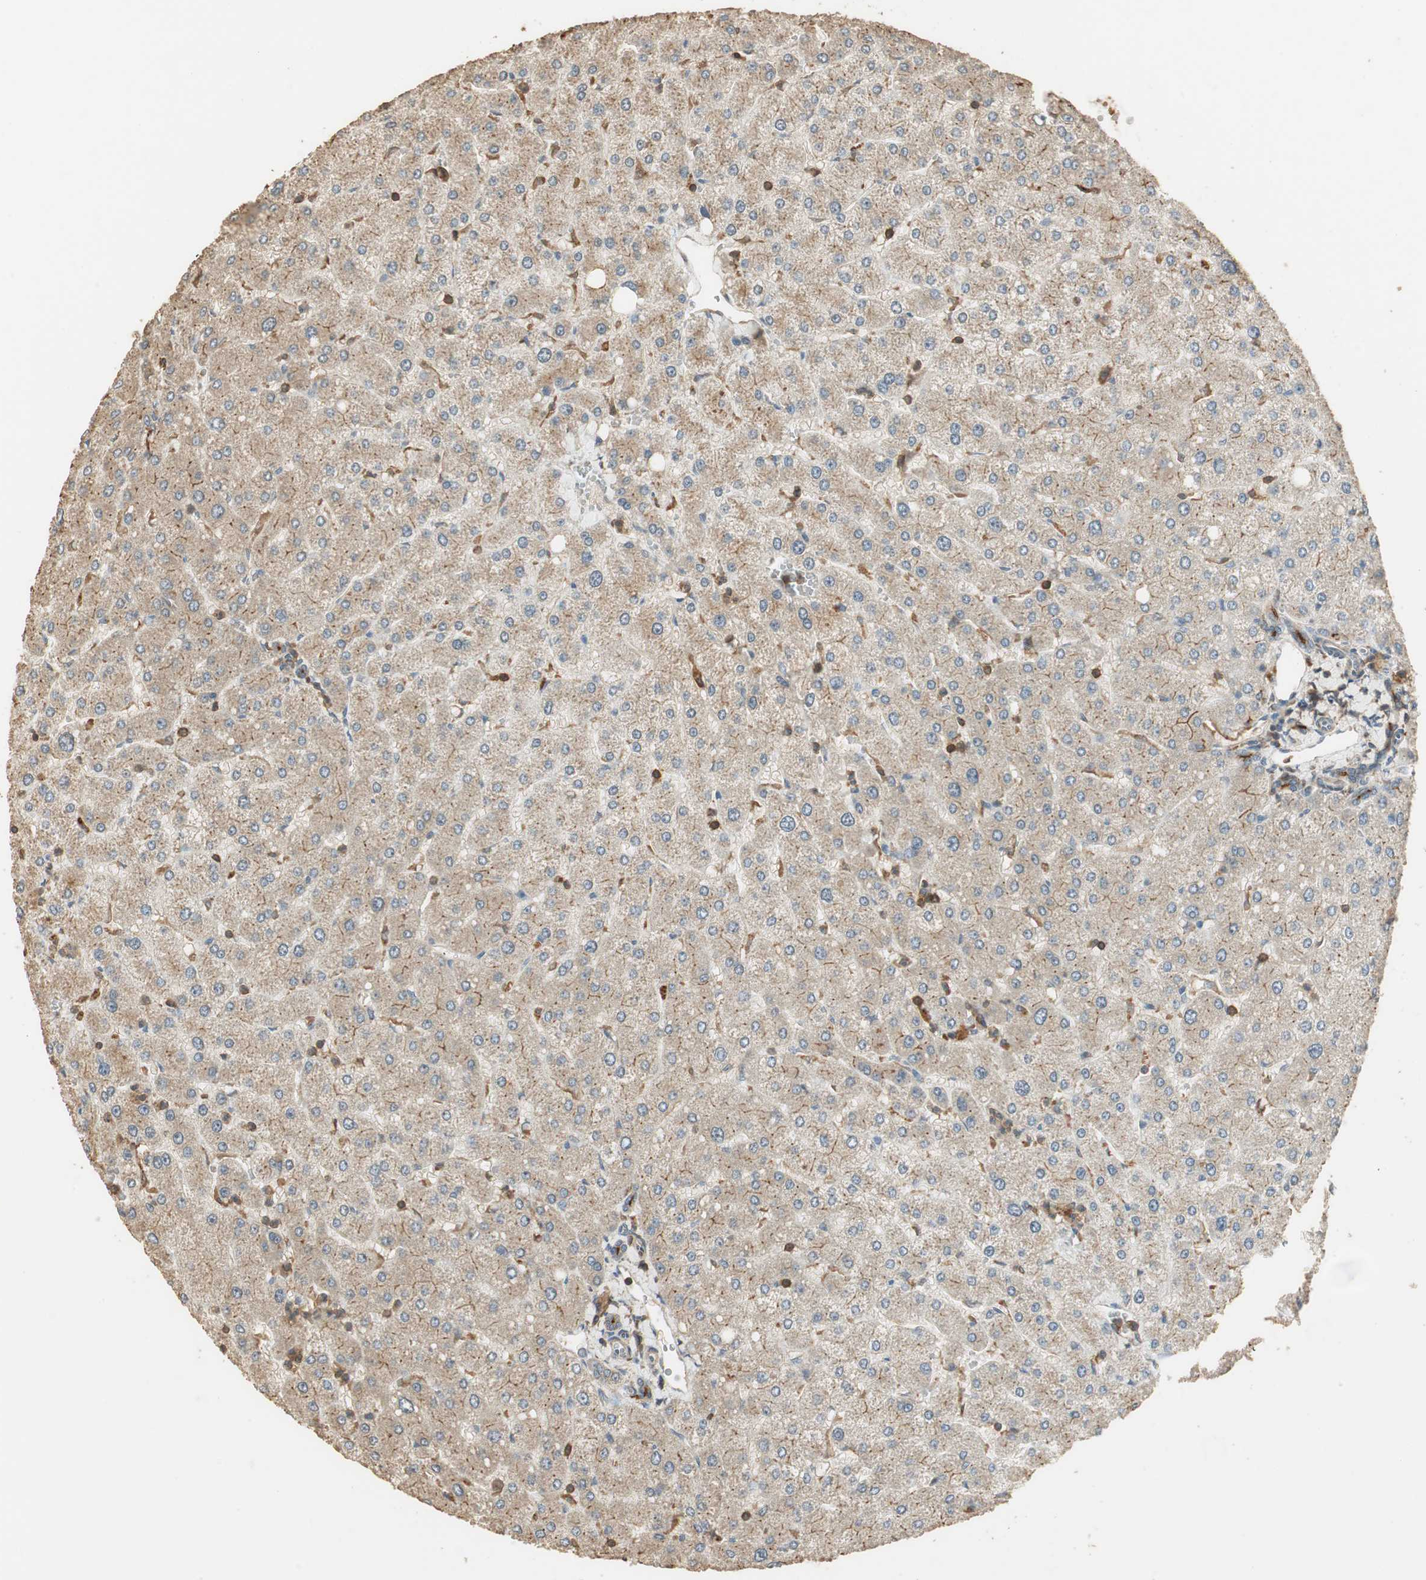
{"staining": {"intensity": "weak", "quantity": "25%-75%", "location": "cytoplasmic/membranous"}, "tissue": "liver", "cell_type": "Cholangiocytes", "image_type": "normal", "snomed": [{"axis": "morphology", "description": "Normal tissue, NOS"}, {"axis": "topography", "description": "Liver"}], "caption": "Liver stained with DAB immunohistochemistry (IHC) displays low levels of weak cytoplasmic/membranous positivity in approximately 25%-75% of cholangiocytes. (IHC, brightfield microscopy, high magnification).", "gene": "USP2", "patient": {"sex": "male", "age": 55}}